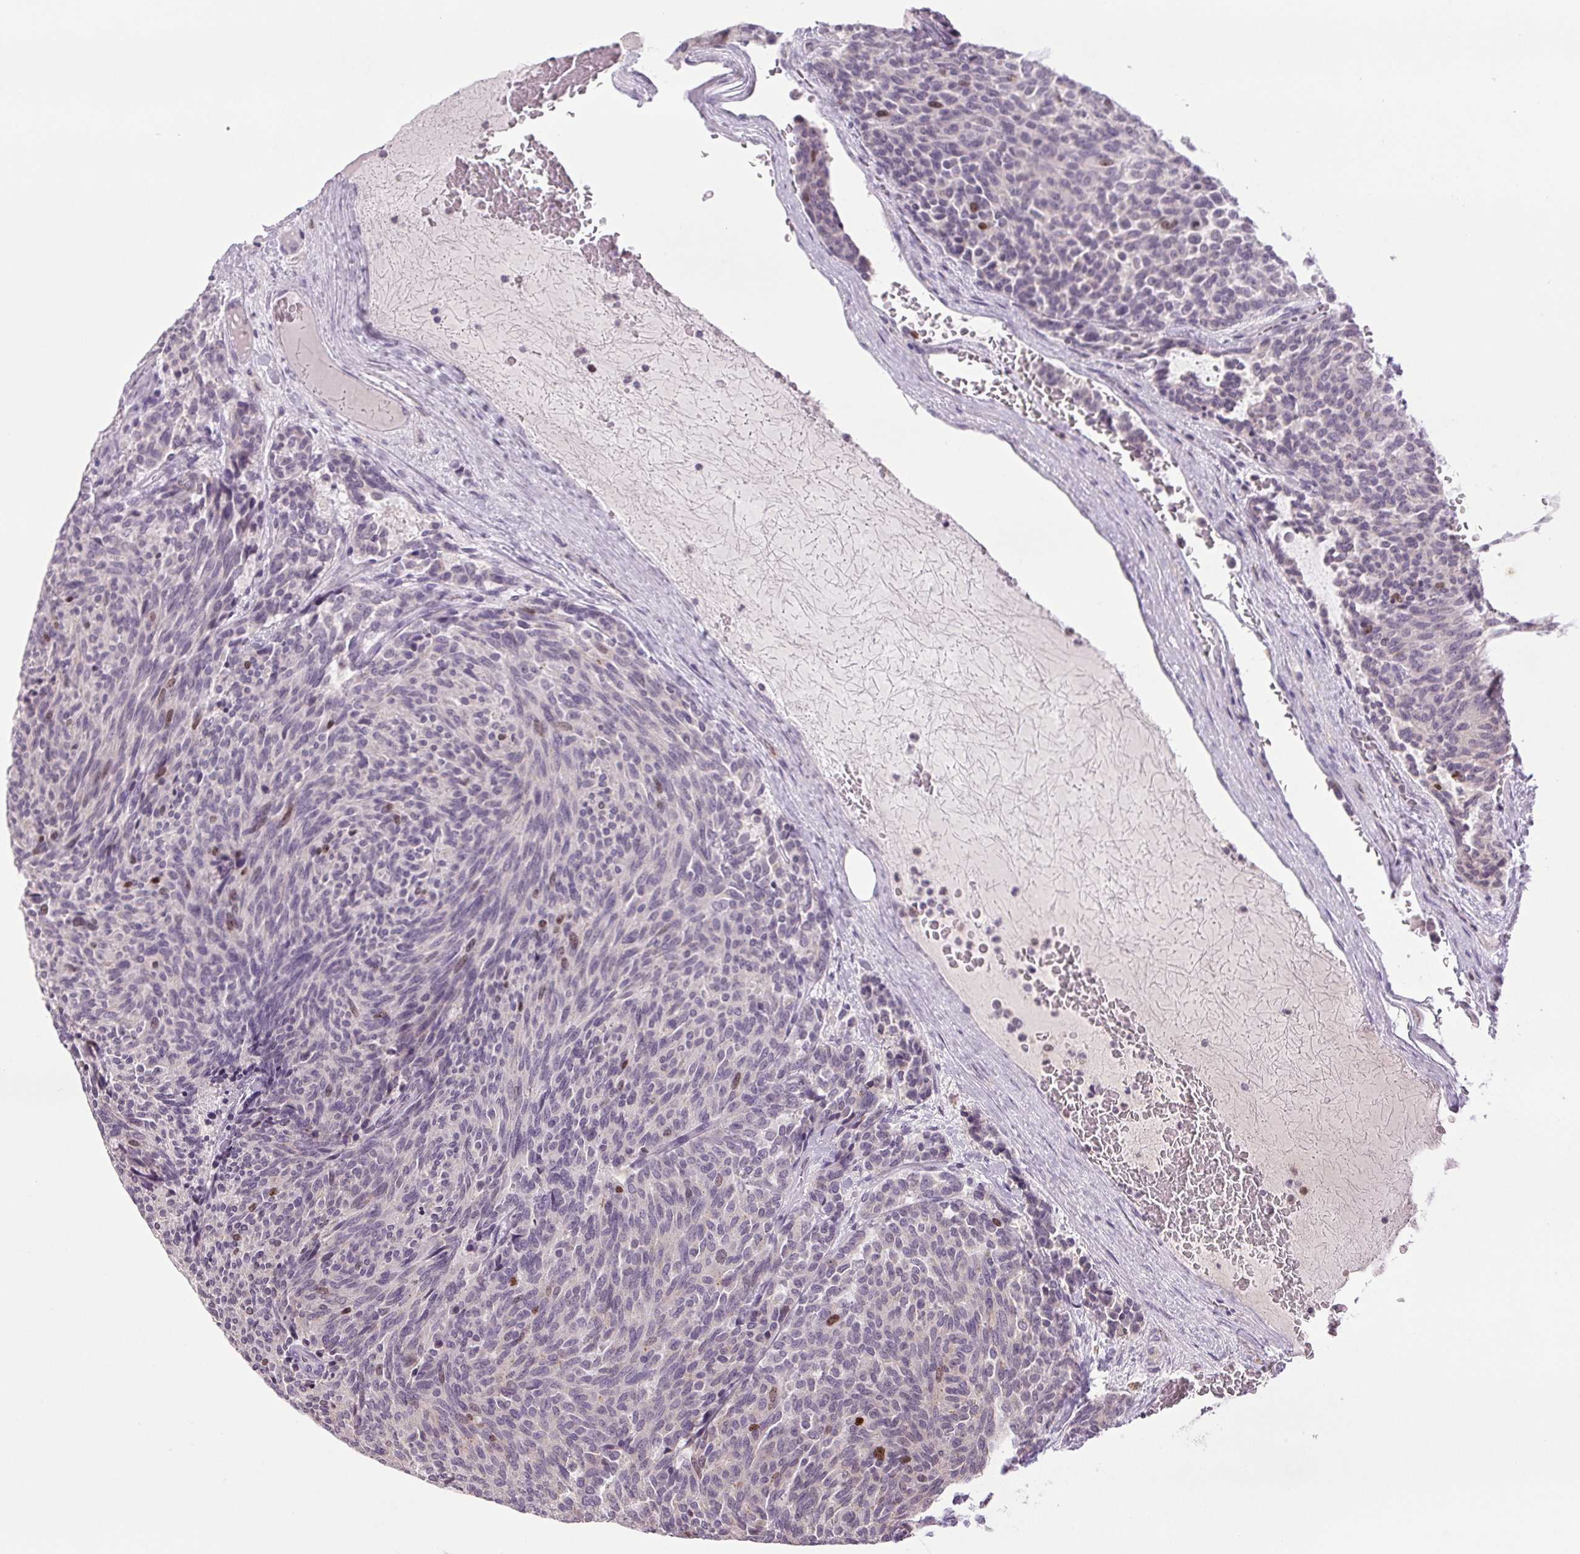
{"staining": {"intensity": "negative", "quantity": "none", "location": "none"}, "tissue": "carcinoid", "cell_type": "Tumor cells", "image_type": "cancer", "snomed": [{"axis": "morphology", "description": "Carcinoid, malignant, NOS"}, {"axis": "topography", "description": "Pancreas"}], "caption": "DAB immunohistochemical staining of human carcinoid demonstrates no significant positivity in tumor cells. Nuclei are stained in blue.", "gene": "SMIM6", "patient": {"sex": "female", "age": 54}}